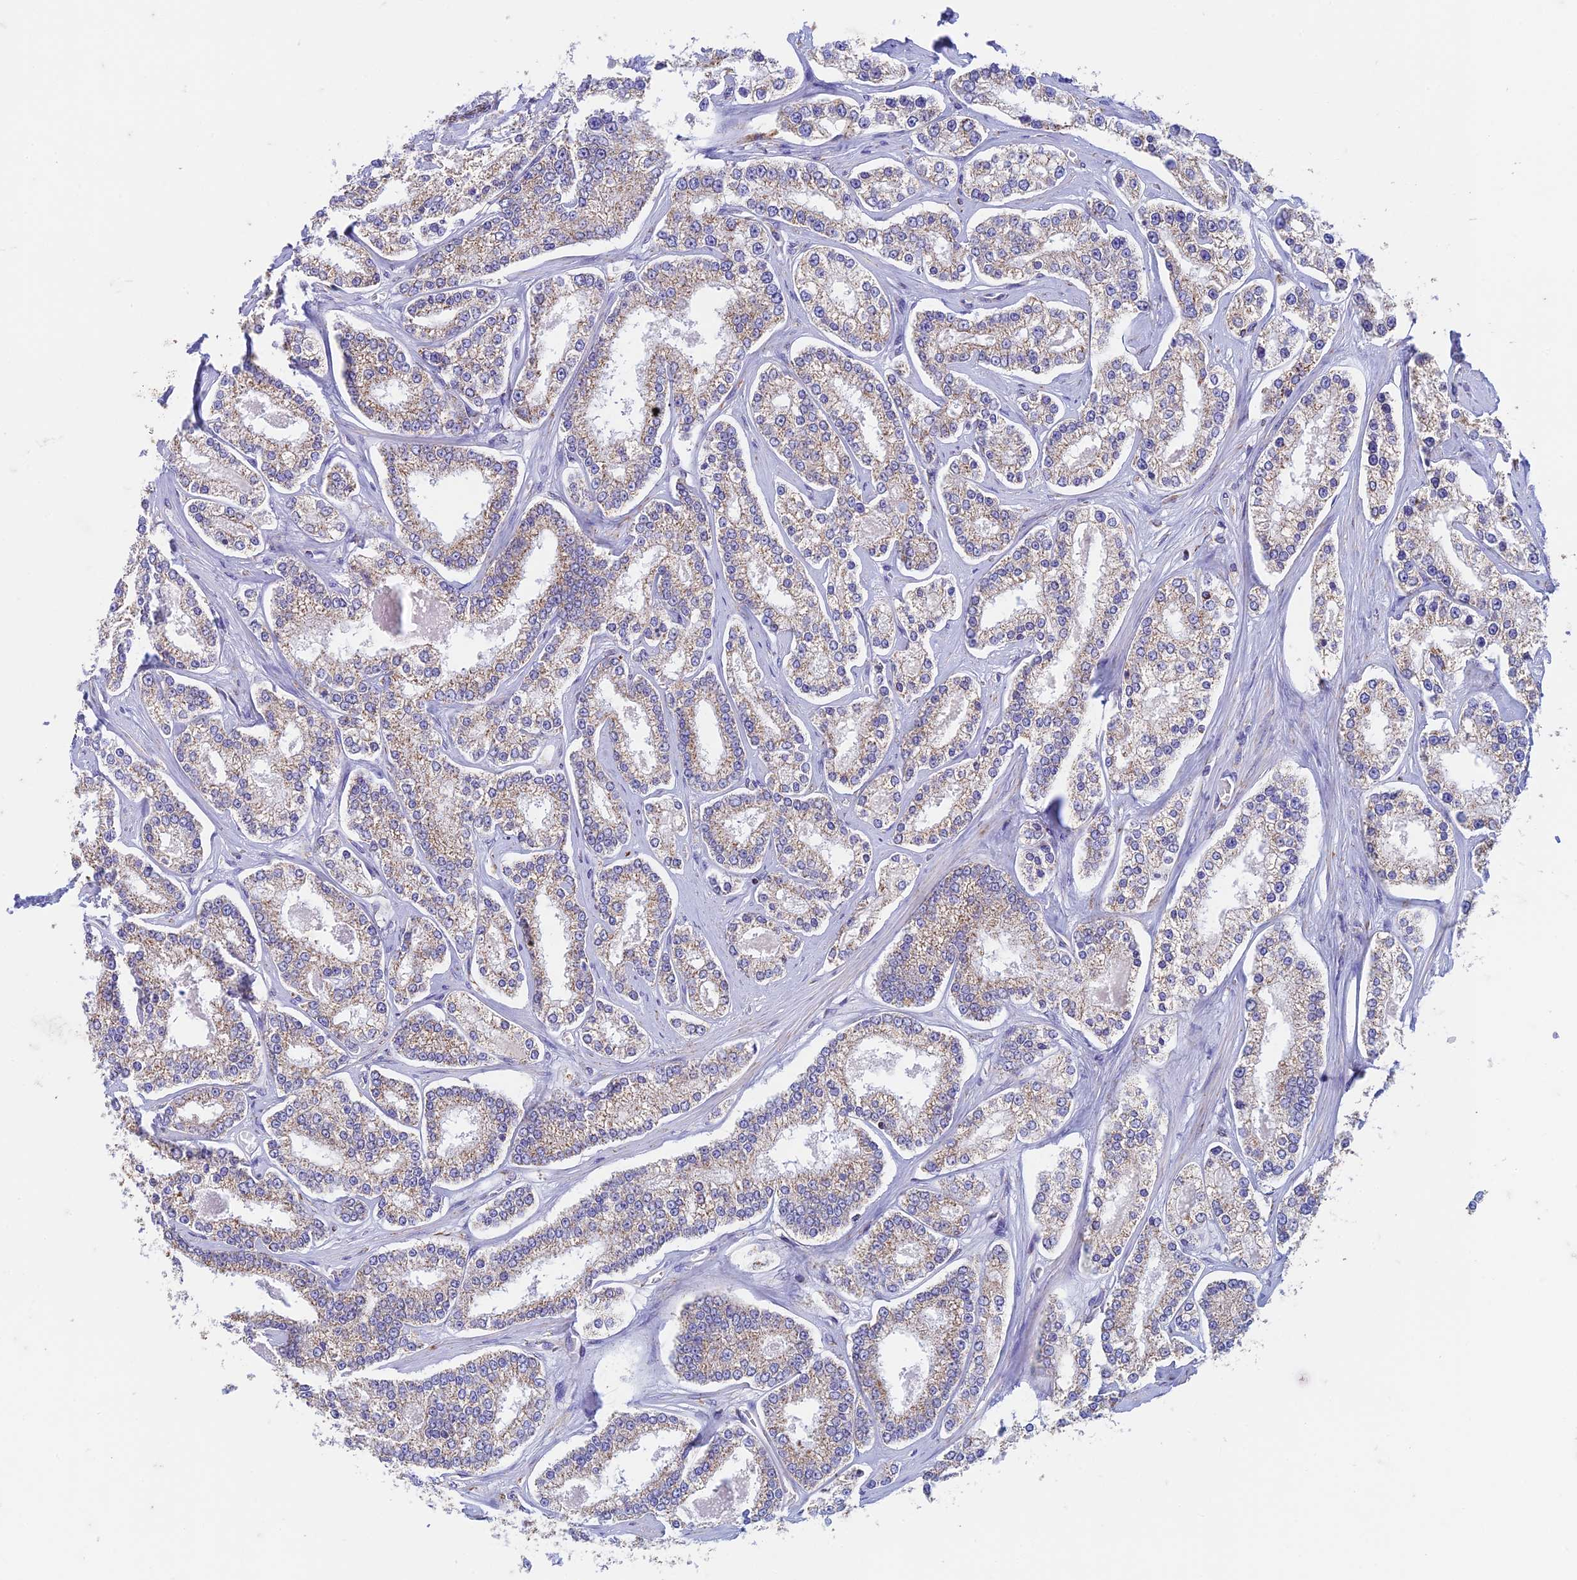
{"staining": {"intensity": "weak", "quantity": ">75%", "location": "cytoplasmic/membranous"}, "tissue": "prostate cancer", "cell_type": "Tumor cells", "image_type": "cancer", "snomed": [{"axis": "morphology", "description": "Normal tissue, NOS"}, {"axis": "morphology", "description": "Adenocarcinoma, High grade"}, {"axis": "topography", "description": "Prostate"}], "caption": "IHC (DAB (3,3'-diaminobenzidine)) staining of prostate cancer (high-grade adenocarcinoma) demonstrates weak cytoplasmic/membranous protein staining in approximately >75% of tumor cells.", "gene": "ZNF181", "patient": {"sex": "male", "age": 83}}